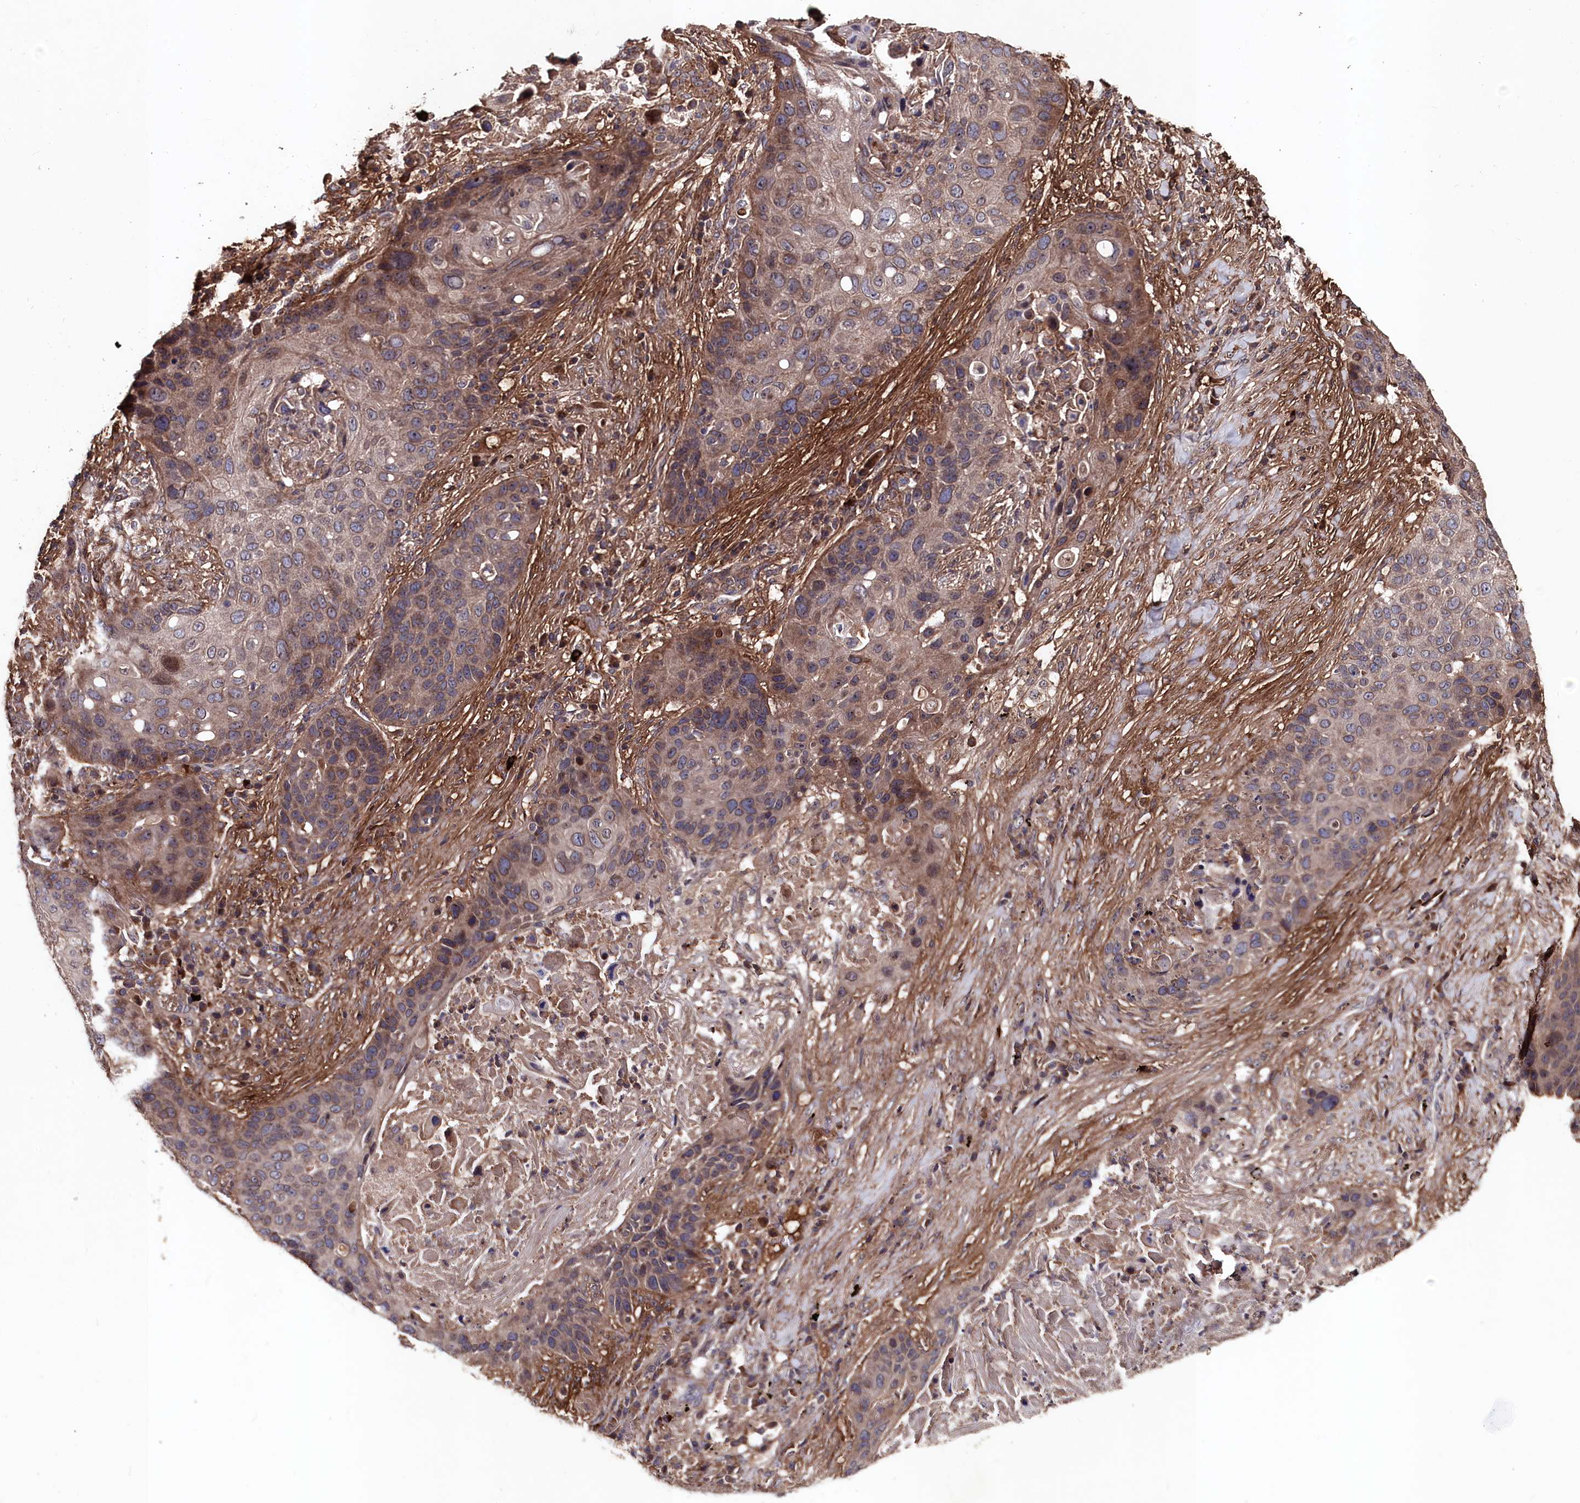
{"staining": {"intensity": "weak", "quantity": ">75%", "location": "cytoplasmic/membranous"}, "tissue": "lung cancer", "cell_type": "Tumor cells", "image_type": "cancer", "snomed": [{"axis": "morphology", "description": "Squamous cell carcinoma, NOS"}, {"axis": "topography", "description": "Lung"}], "caption": "Immunohistochemistry (DAB (3,3'-diaminobenzidine)) staining of human lung squamous cell carcinoma exhibits weak cytoplasmic/membranous protein staining in about >75% of tumor cells. The staining was performed using DAB (3,3'-diaminobenzidine) to visualize the protein expression in brown, while the nuclei were stained in blue with hematoxylin (Magnification: 20x).", "gene": "MYO1H", "patient": {"sex": "female", "age": 63}}